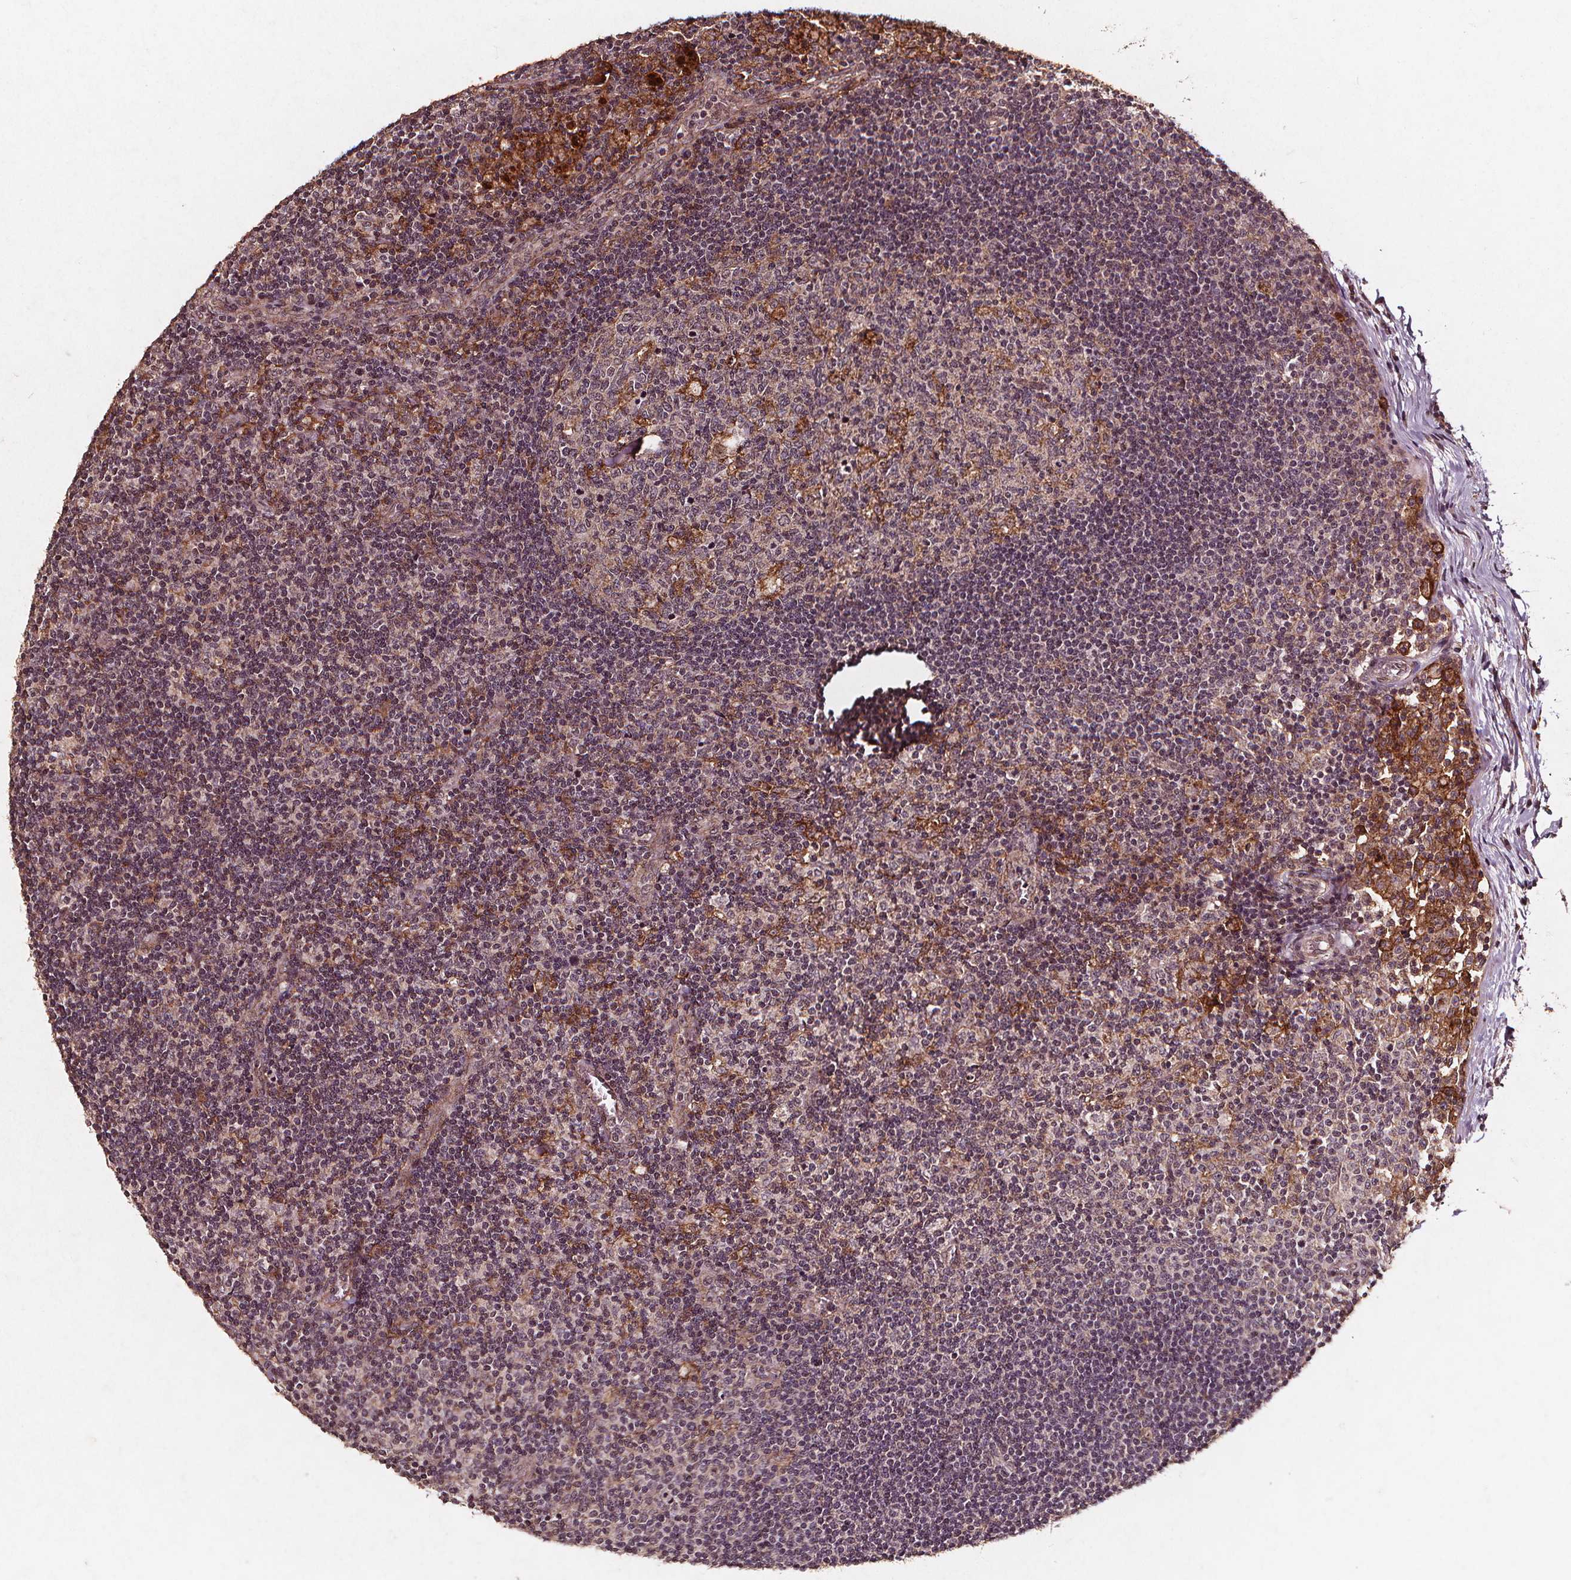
{"staining": {"intensity": "moderate", "quantity": "25%-75%", "location": "cytoplasmic/membranous"}, "tissue": "lymph node", "cell_type": "Germinal center cells", "image_type": "normal", "snomed": [{"axis": "morphology", "description": "Normal tissue, NOS"}, {"axis": "topography", "description": "Lymph node"}], "caption": "Immunohistochemical staining of normal lymph node reveals 25%-75% levels of moderate cytoplasmic/membranous protein staining in approximately 25%-75% of germinal center cells. The staining is performed using DAB brown chromogen to label protein expression. The nuclei are counter-stained blue using hematoxylin.", "gene": "ABCA1", "patient": {"sex": "female", "age": 72}}